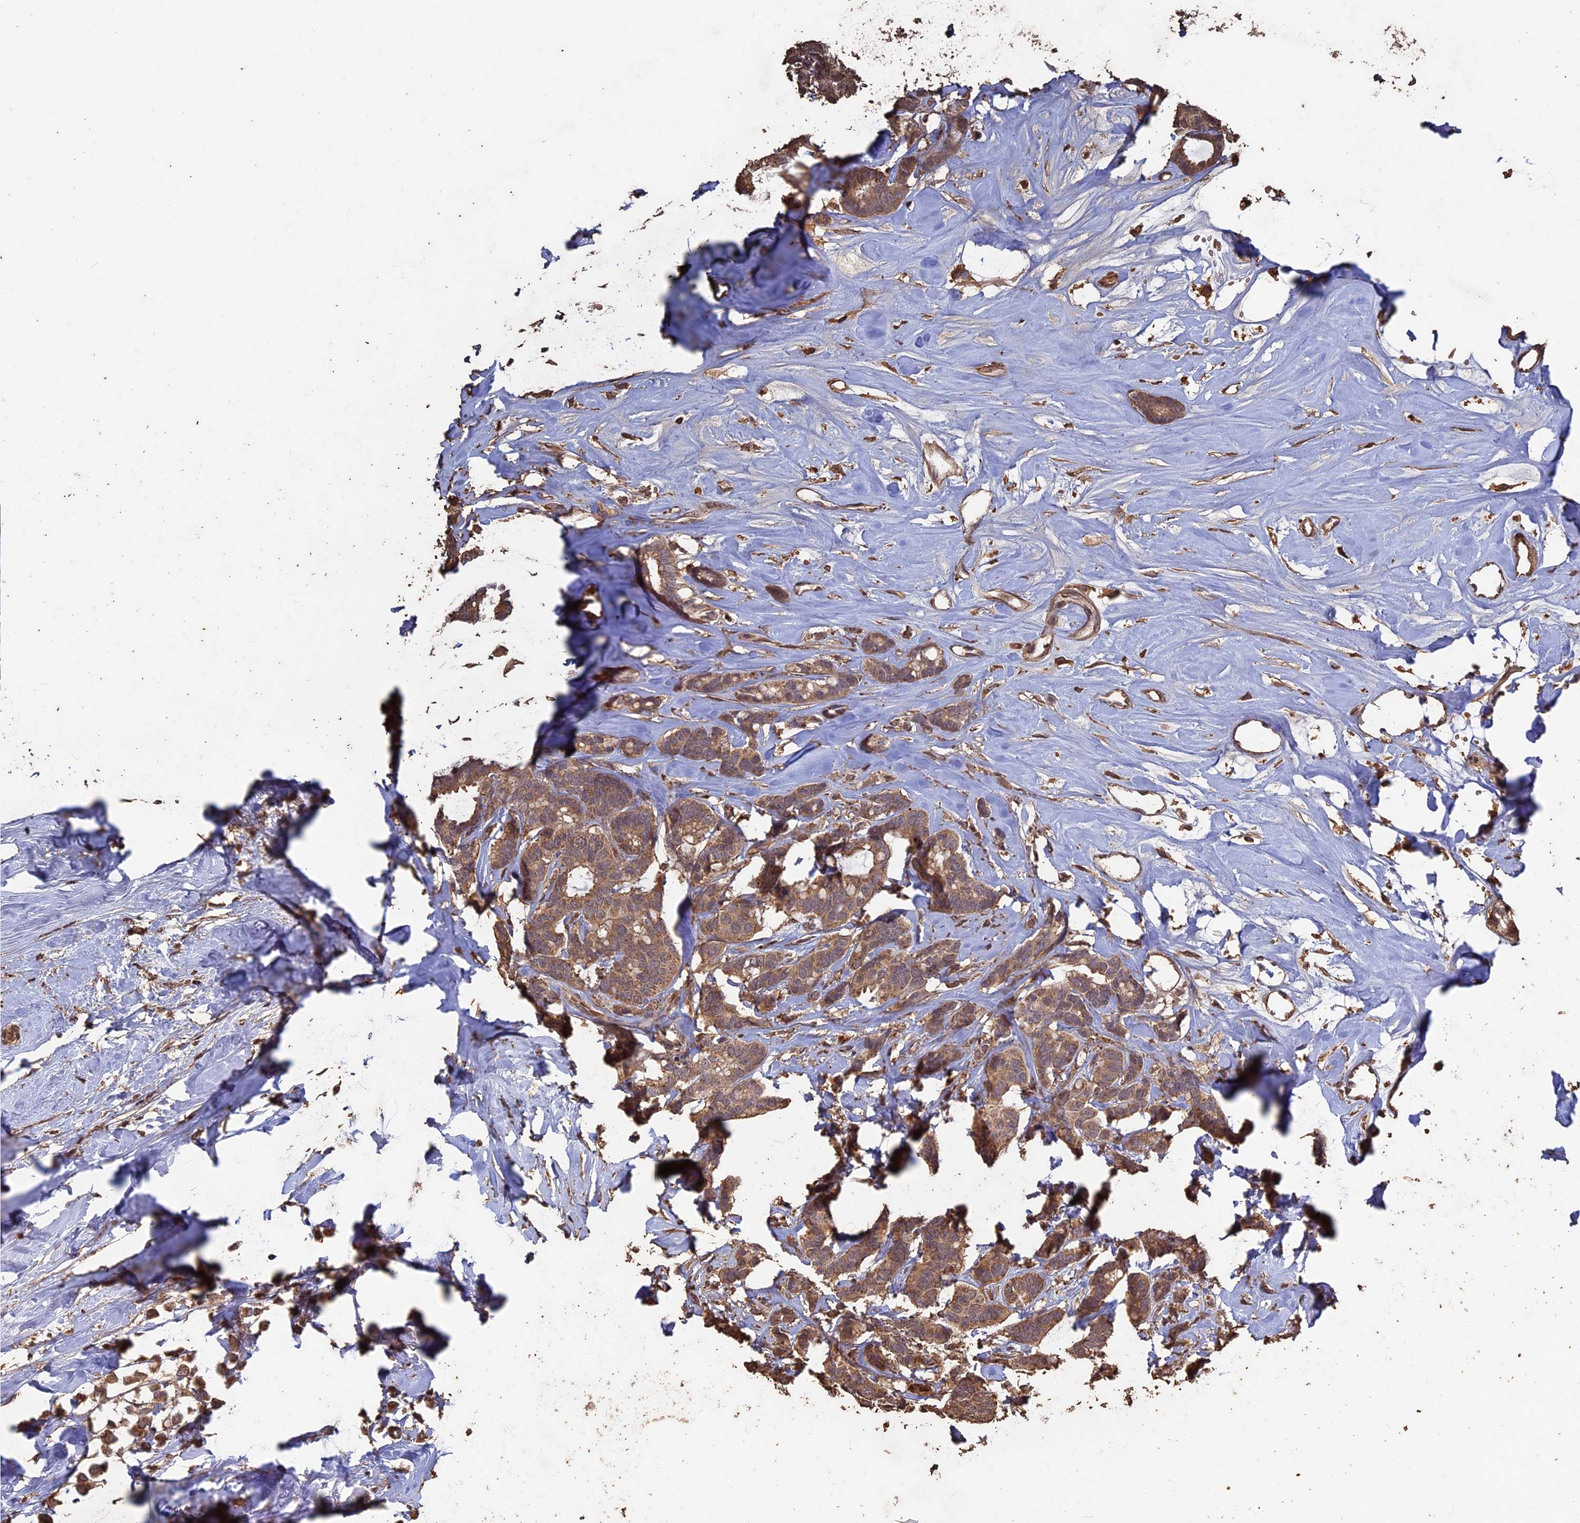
{"staining": {"intensity": "moderate", "quantity": ">75%", "location": "cytoplasmic/membranous"}, "tissue": "breast cancer", "cell_type": "Tumor cells", "image_type": "cancer", "snomed": [{"axis": "morphology", "description": "Duct carcinoma"}, {"axis": "topography", "description": "Breast"}], "caption": "Approximately >75% of tumor cells in human intraductal carcinoma (breast) exhibit moderate cytoplasmic/membranous protein positivity as visualized by brown immunohistochemical staining.", "gene": "HUNK", "patient": {"sex": "female", "age": 87}}